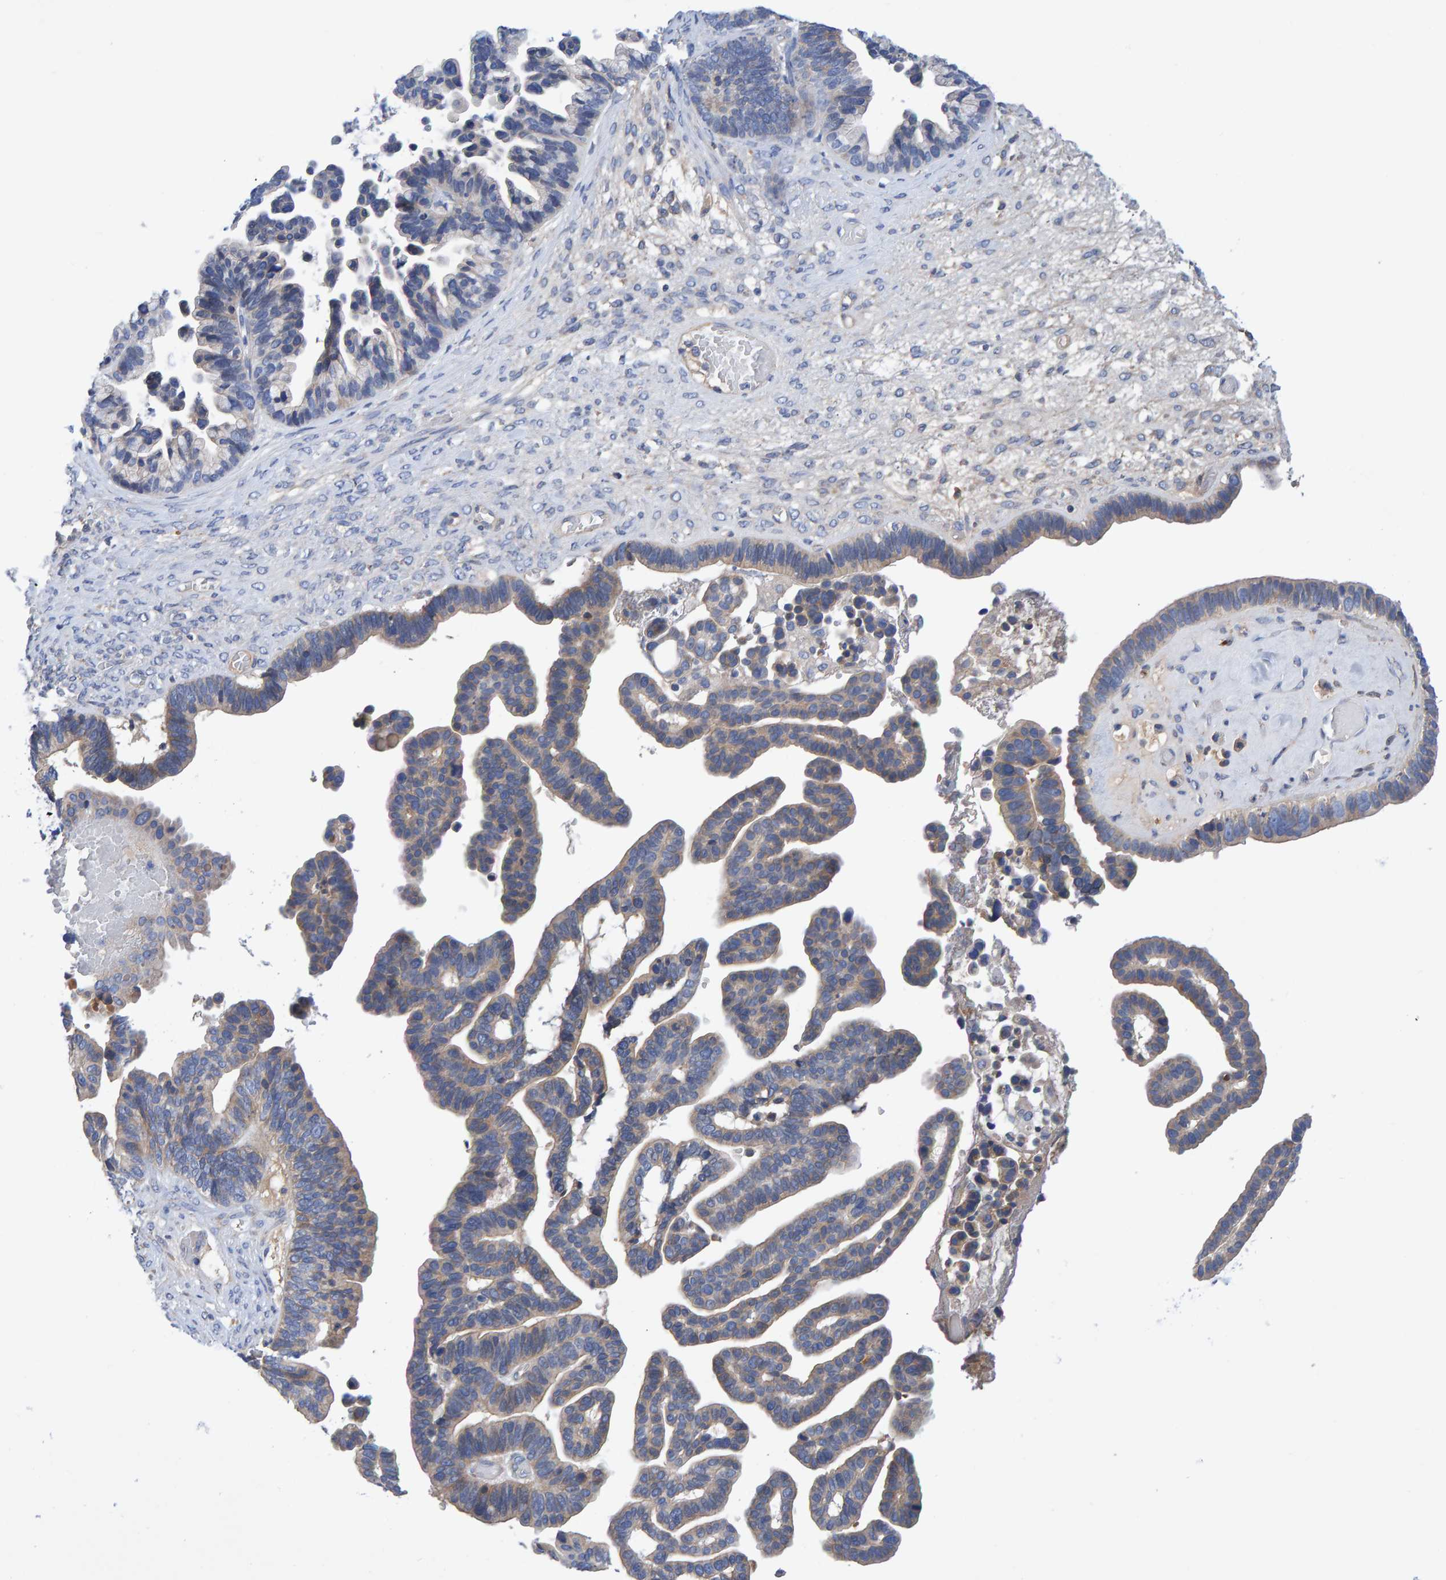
{"staining": {"intensity": "weak", "quantity": "25%-75%", "location": "cytoplasmic/membranous"}, "tissue": "ovarian cancer", "cell_type": "Tumor cells", "image_type": "cancer", "snomed": [{"axis": "morphology", "description": "Cystadenocarcinoma, serous, NOS"}, {"axis": "topography", "description": "Ovary"}], "caption": "Immunohistochemistry (IHC) micrograph of neoplastic tissue: ovarian serous cystadenocarcinoma stained using immunohistochemistry exhibits low levels of weak protein expression localized specifically in the cytoplasmic/membranous of tumor cells, appearing as a cytoplasmic/membranous brown color.", "gene": "EFR3A", "patient": {"sex": "female", "age": 56}}